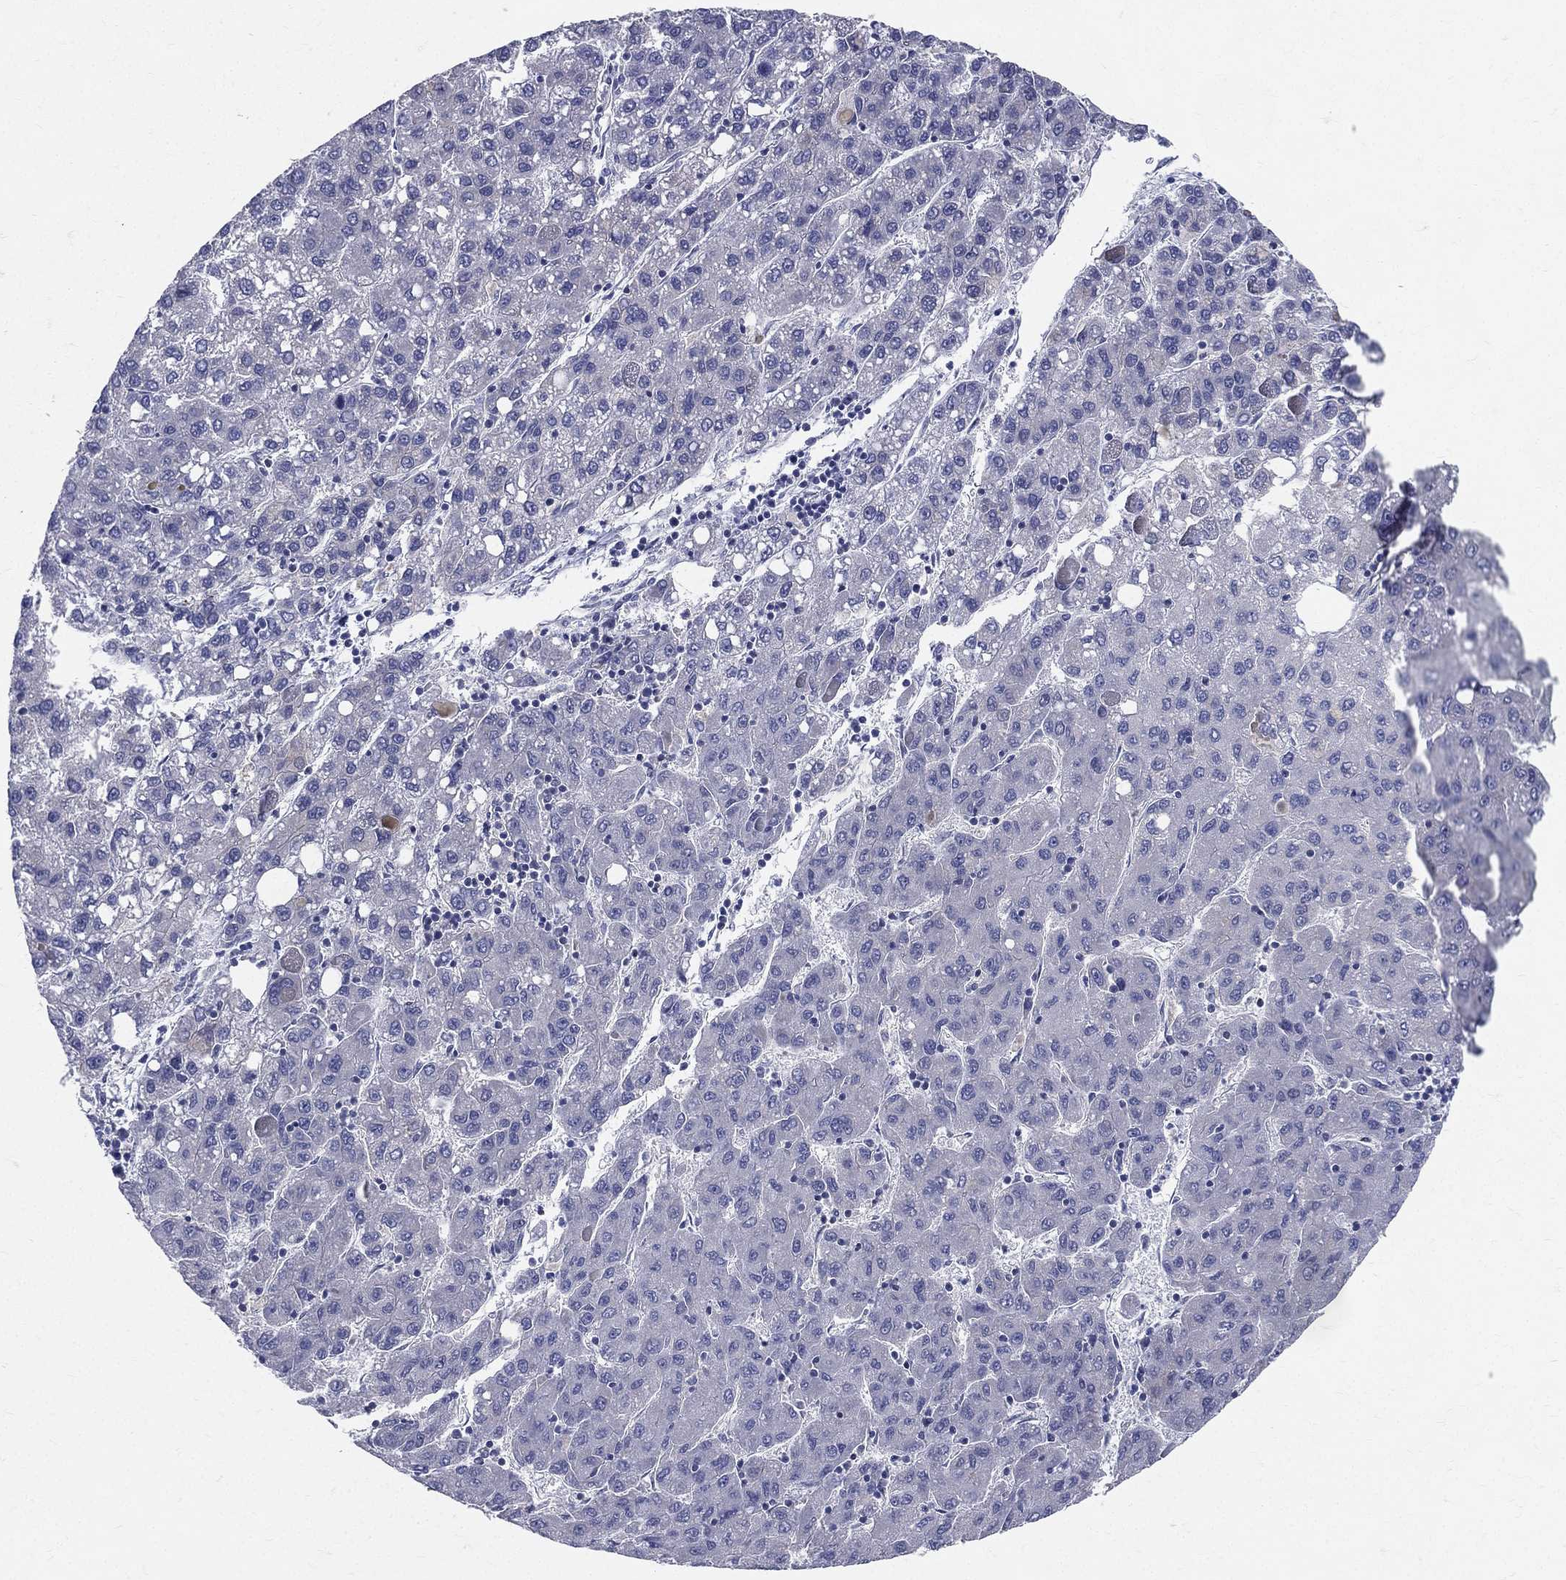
{"staining": {"intensity": "negative", "quantity": "none", "location": "none"}, "tissue": "liver cancer", "cell_type": "Tumor cells", "image_type": "cancer", "snomed": [{"axis": "morphology", "description": "Carcinoma, Hepatocellular, NOS"}, {"axis": "topography", "description": "Liver"}], "caption": "Liver cancer (hepatocellular carcinoma) stained for a protein using immunohistochemistry reveals no staining tumor cells.", "gene": "PWWP3A", "patient": {"sex": "female", "age": 82}}